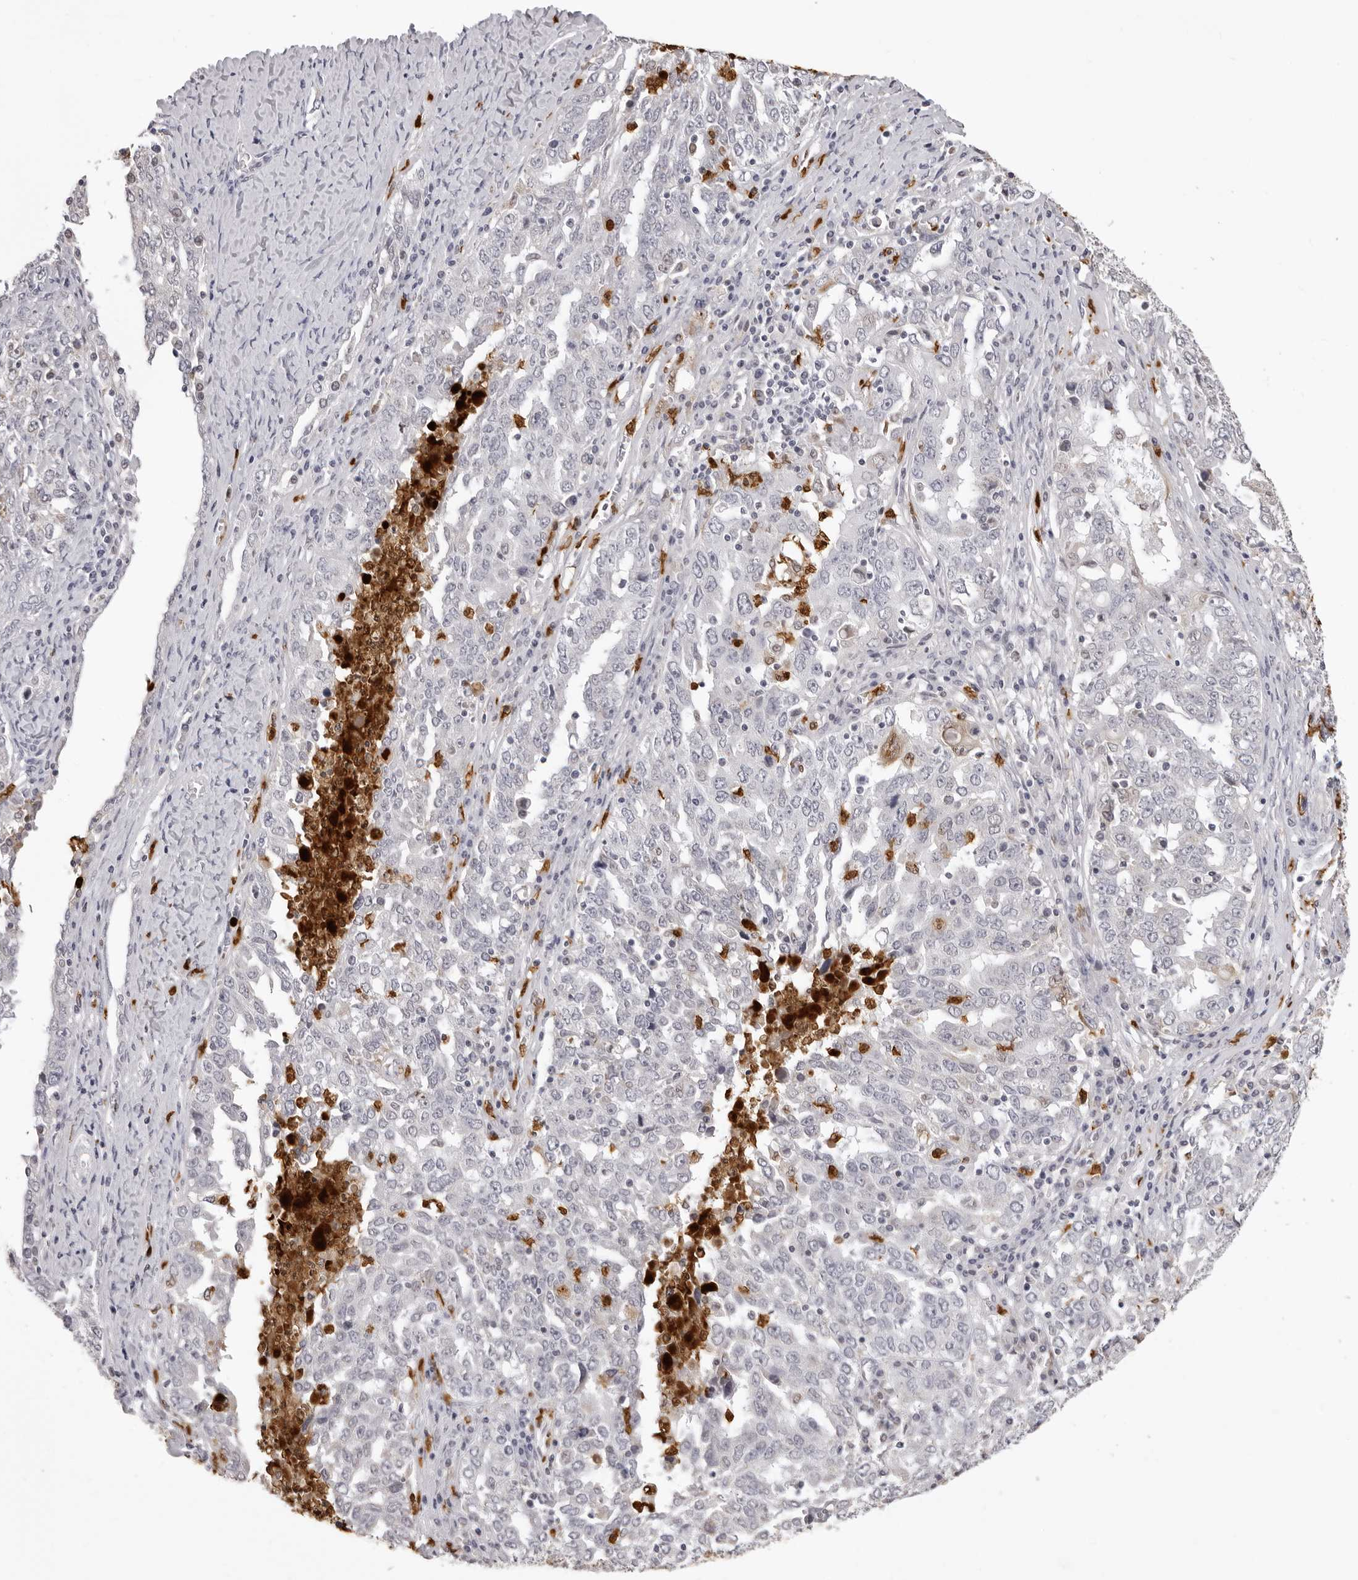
{"staining": {"intensity": "negative", "quantity": "none", "location": "none"}, "tissue": "ovarian cancer", "cell_type": "Tumor cells", "image_type": "cancer", "snomed": [{"axis": "morphology", "description": "Carcinoma, endometroid"}, {"axis": "topography", "description": "Ovary"}], "caption": "Tumor cells show no significant positivity in ovarian cancer (endometroid carcinoma).", "gene": "IL31", "patient": {"sex": "female", "age": 62}}